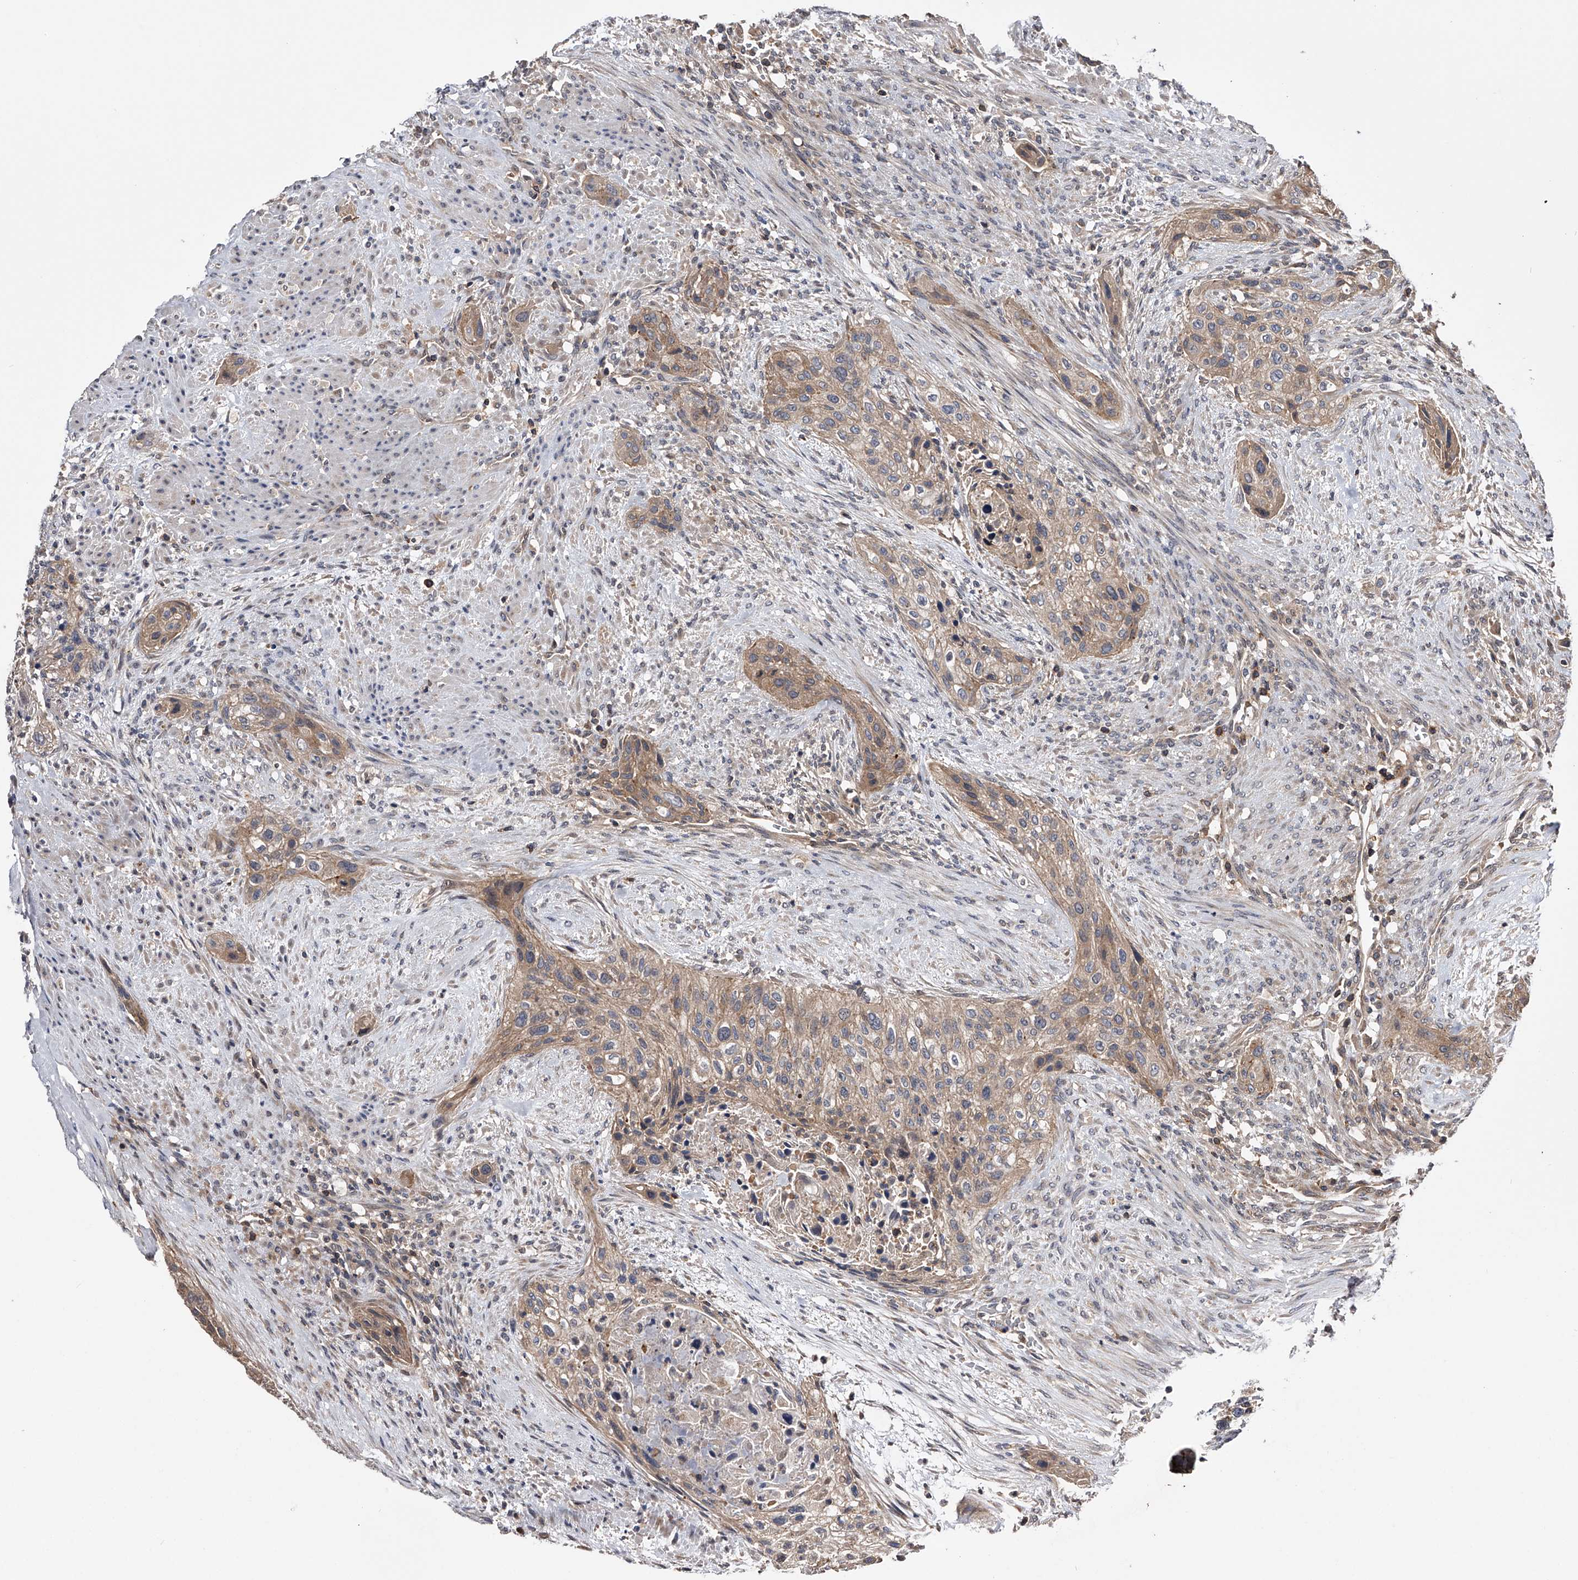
{"staining": {"intensity": "moderate", "quantity": ">75%", "location": "cytoplasmic/membranous"}, "tissue": "urothelial cancer", "cell_type": "Tumor cells", "image_type": "cancer", "snomed": [{"axis": "morphology", "description": "Urothelial carcinoma, High grade"}, {"axis": "topography", "description": "Urinary bladder"}], "caption": "Immunohistochemistry staining of urothelial cancer, which exhibits medium levels of moderate cytoplasmic/membranous expression in about >75% of tumor cells indicating moderate cytoplasmic/membranous protein positivity. The staining was performed using DAB (3,3'-diaminobenzidine) (brown) for protein detection and nuclei were counterstained in hematoxylin (blue).", "gene": "PAN3", "patient": {"sex": "male", "age": 35}}